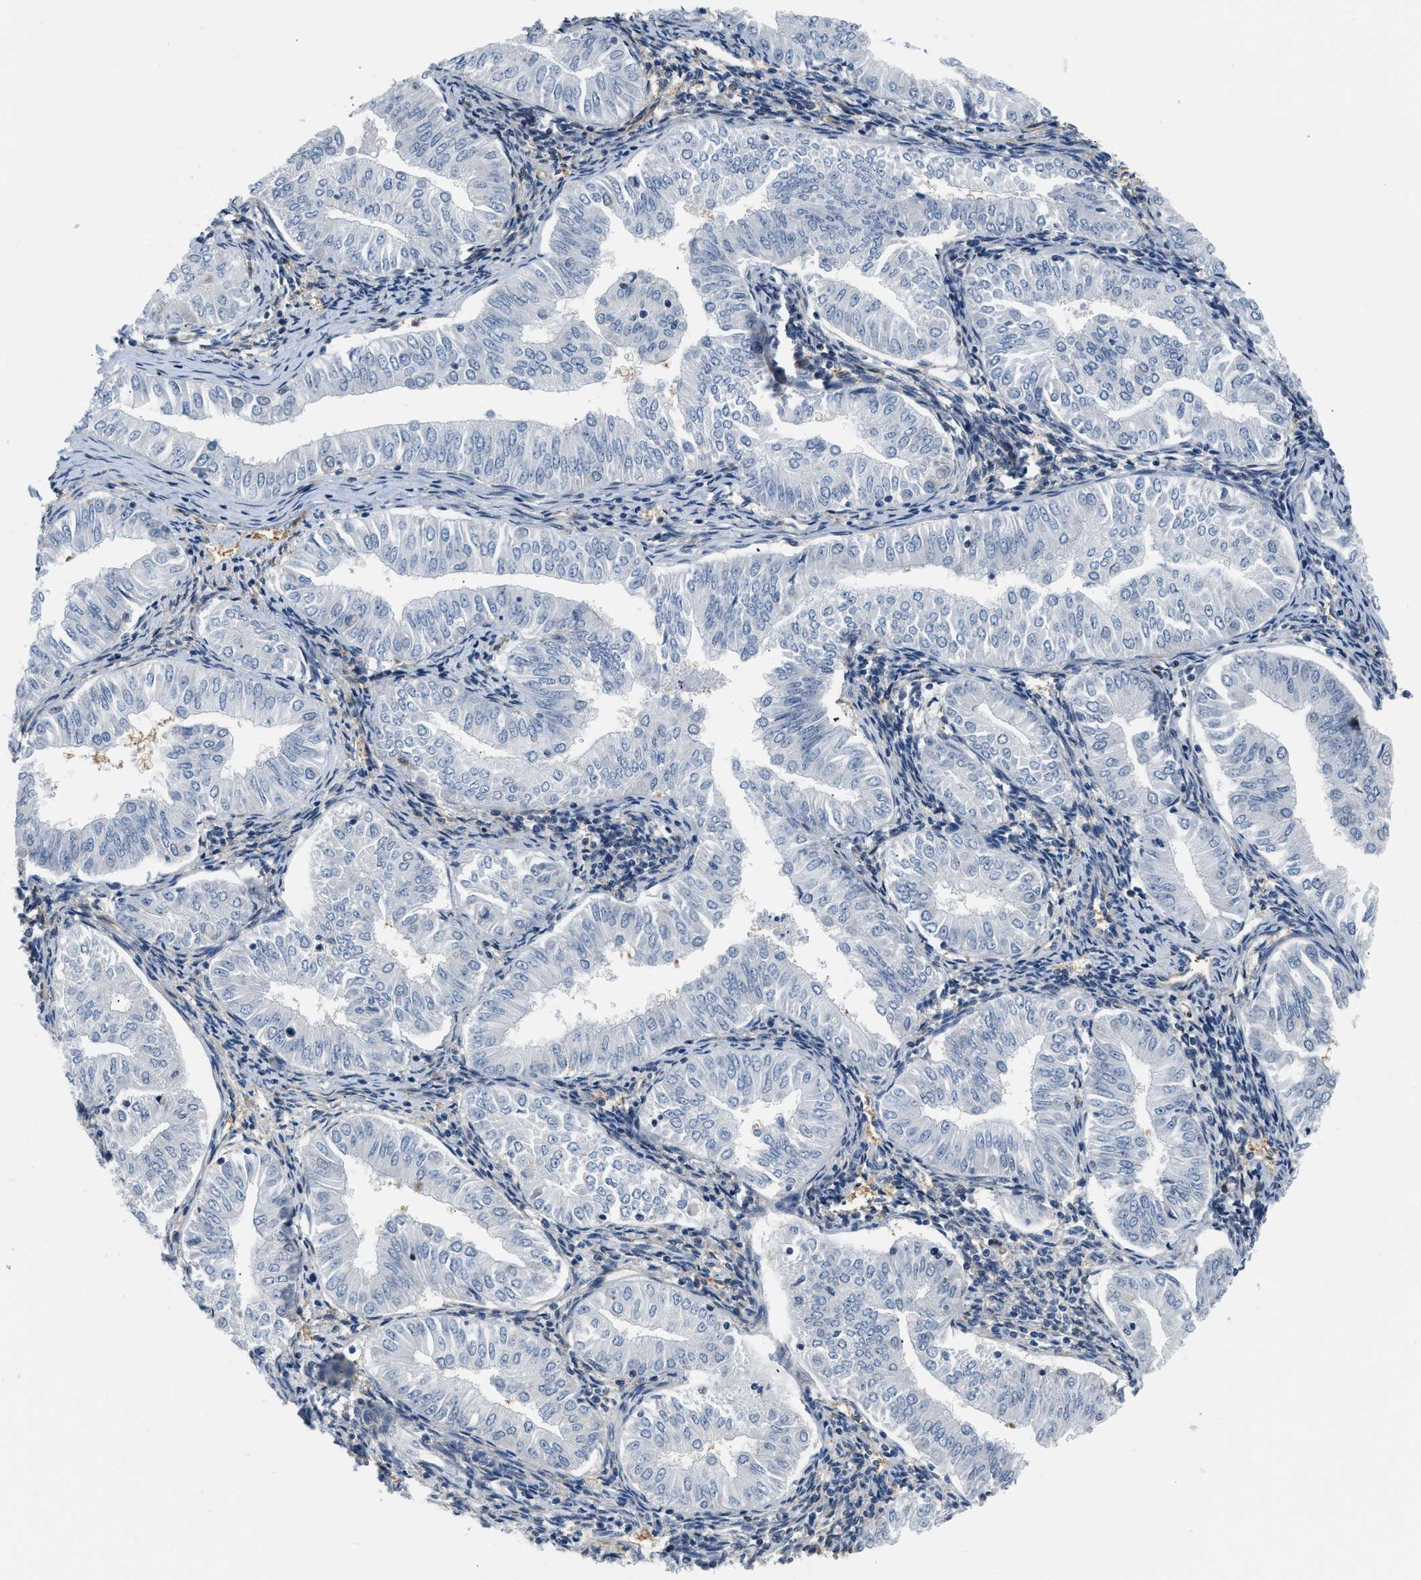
{"staining": {"intensity": "negative", "quantity": "none", "location": "none"}, "tissue": "endometrial cancer", "cell_type": "Tumor cells", "image_type": "cancer", "snomed": [{"axis": "morphology", "description": "Normal tissue, NOS"}, {"axis": "morphology", "description": "Adenocarcinoma, NOS"}, {"axis": "topography", "description": "Endometrium"}], "caption": "High magnification brightfield microscopy of endometrial cancer (adenocarcinoma) stained with DAB (3,3'-diaminobenzidine) (brown) and counterstained with hematoxylin (blue): tumor cells show no significant staining.", "gene": "EIF4EBP2", "patient": {"sex": "female", "age": 53}}